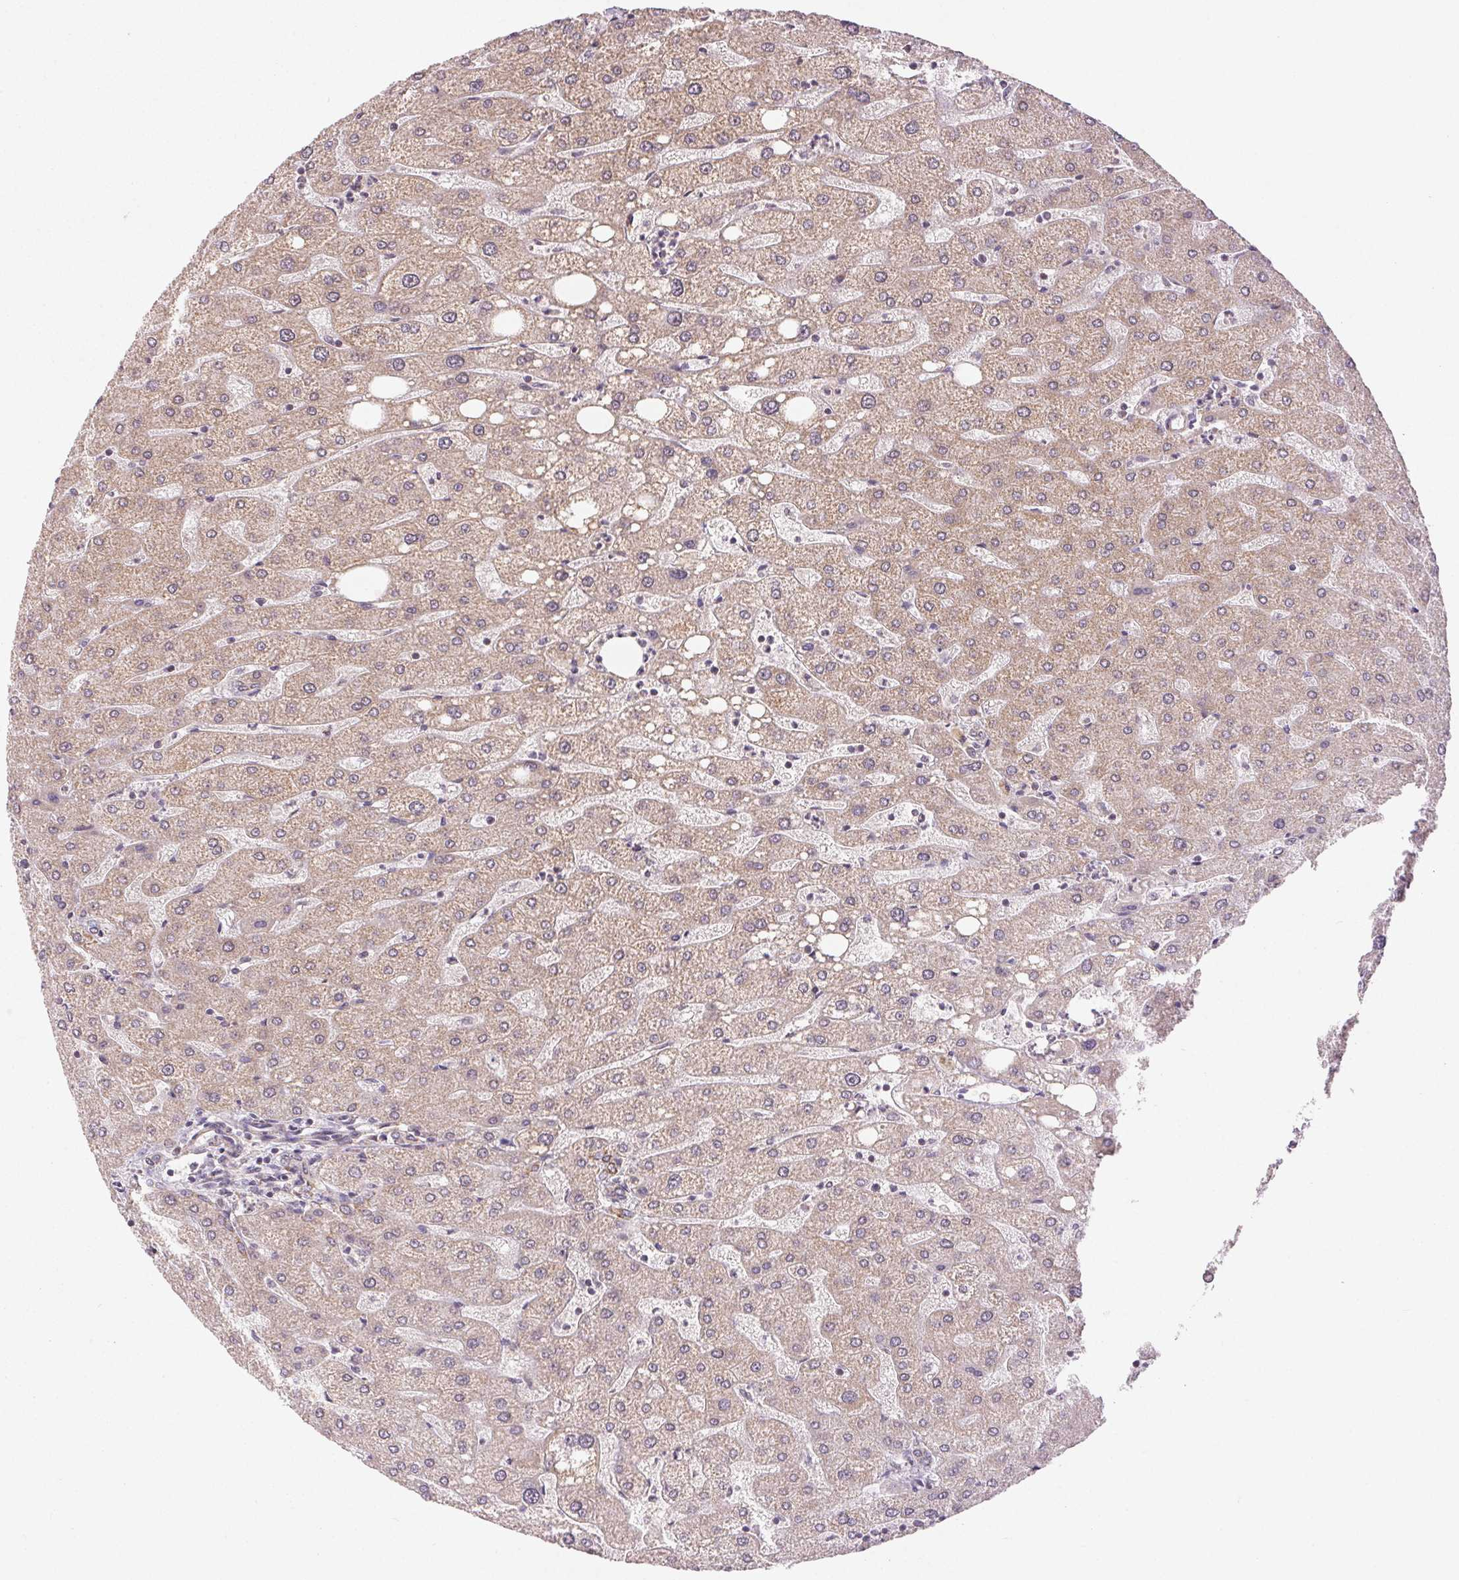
{"staining": {"intensity": "negative", "quantity": "none", "location": "none"}, "tissue": "liver", "cell_type": "Cholangiocytes", "image_type": "normal", "snomed": [{"axis": "morphology", "description": "Normal tissue, NOS"}, {"axis": "topography", "description": "Liver"}], "caption": "Immunohistochemical staining of normal liver reveals no significant staining in cholangiocytes. (DAB immunohistochemistry, high magnification).", "gene": "CLASP1", "patient": {"sex": "male", "age": 67}}